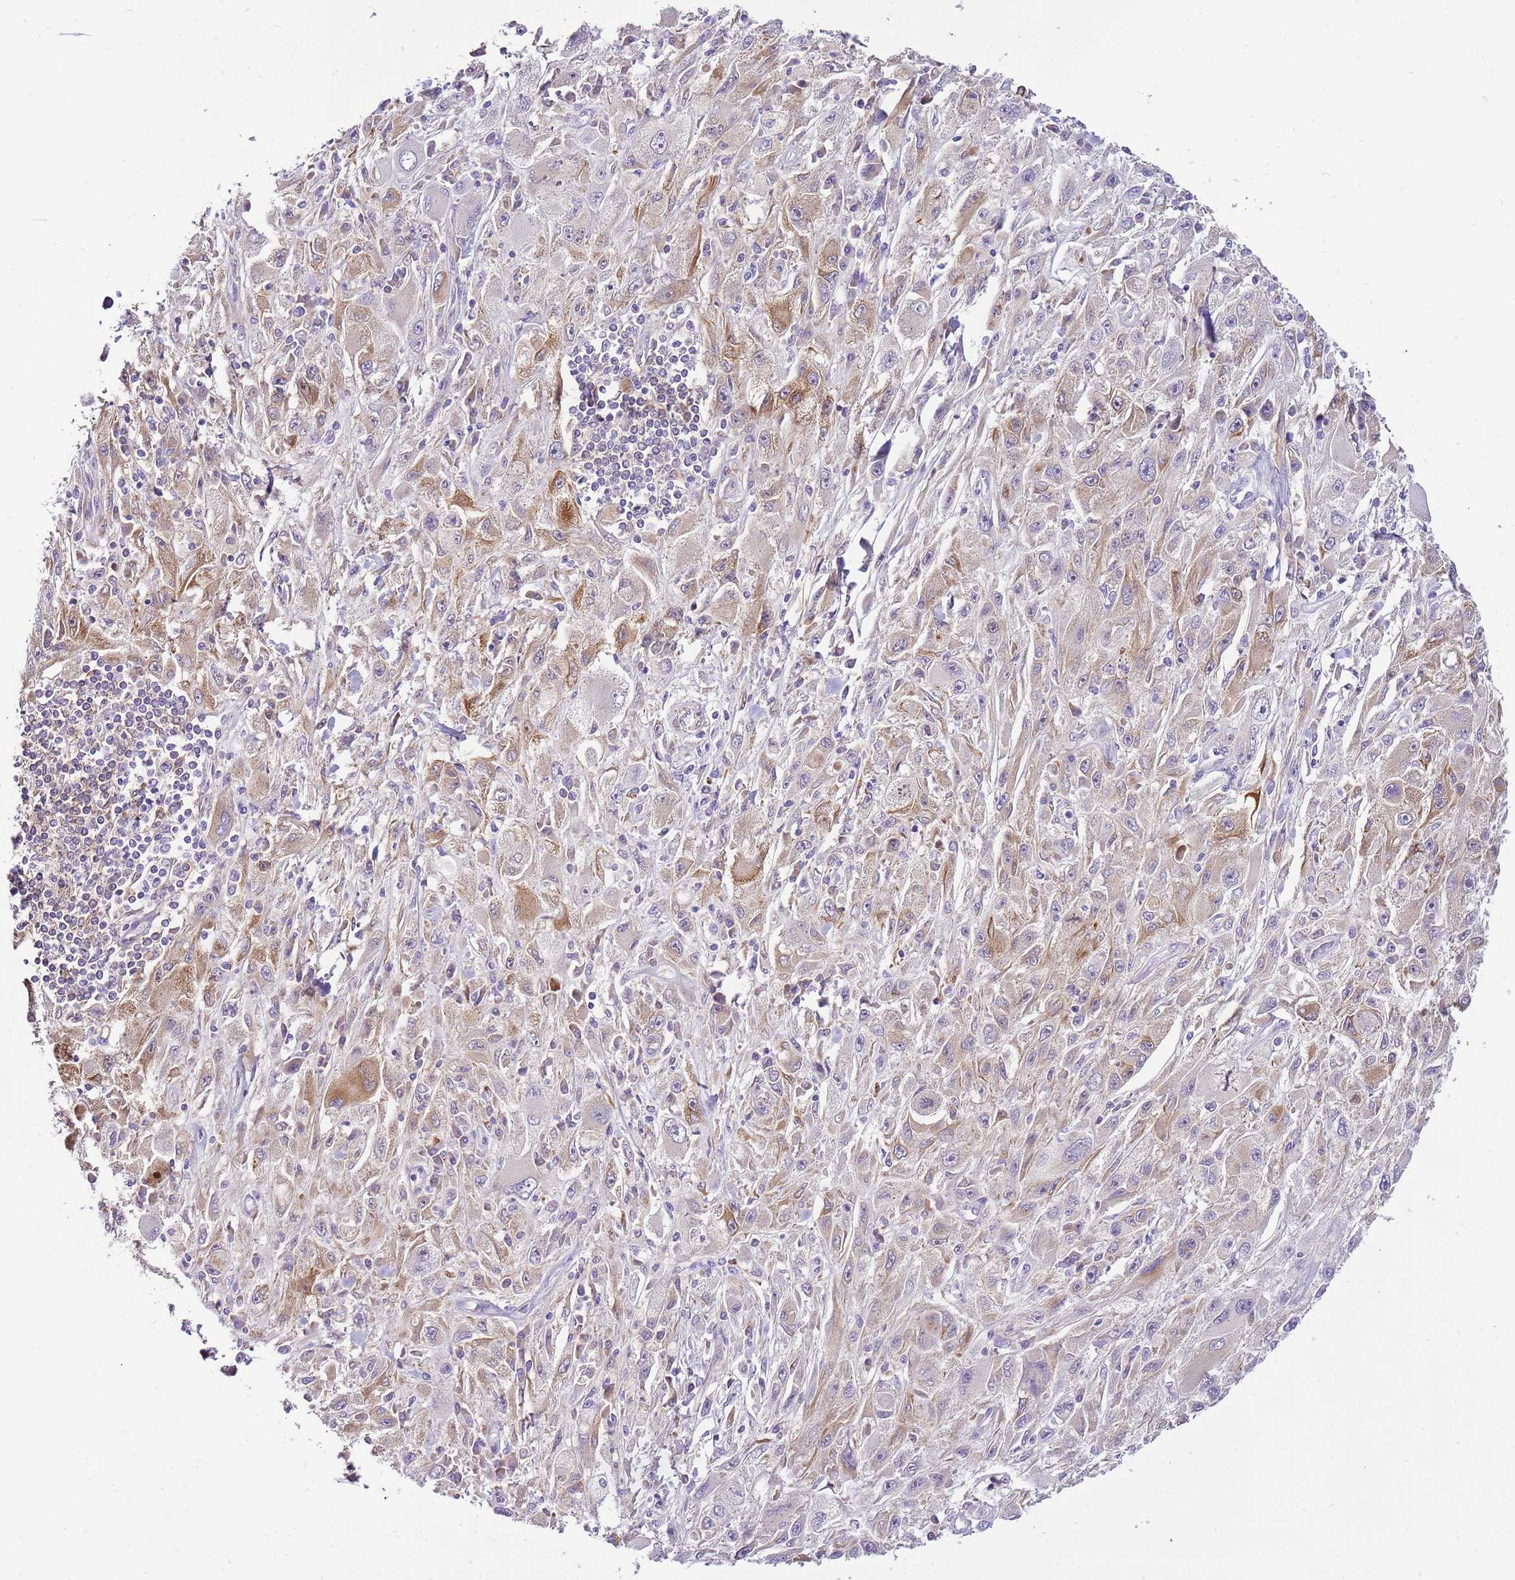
{"staining": {"intensity": "moderate", "quantity": "<25%", "location": "cytoplasmic/membranous"}, "tissue": "melanoma", "cell_type": "Tumor cells", "image_type": "cancer", "snomed": [{"axis": "morphology", "description": "Malignant melanoma, Metastatic site"}, {"axis": "topography", "description": "Skin"}], "caption": "Protein expression analysis of melanoma reveals moderate cytoplasmic/membranous positivity in about <25% of tumor cells. (brown staining indicates protein expression, while blue staining denotes nuclei).", "gene": "RFK", "patient": {"sex": "male", "age": 53}}